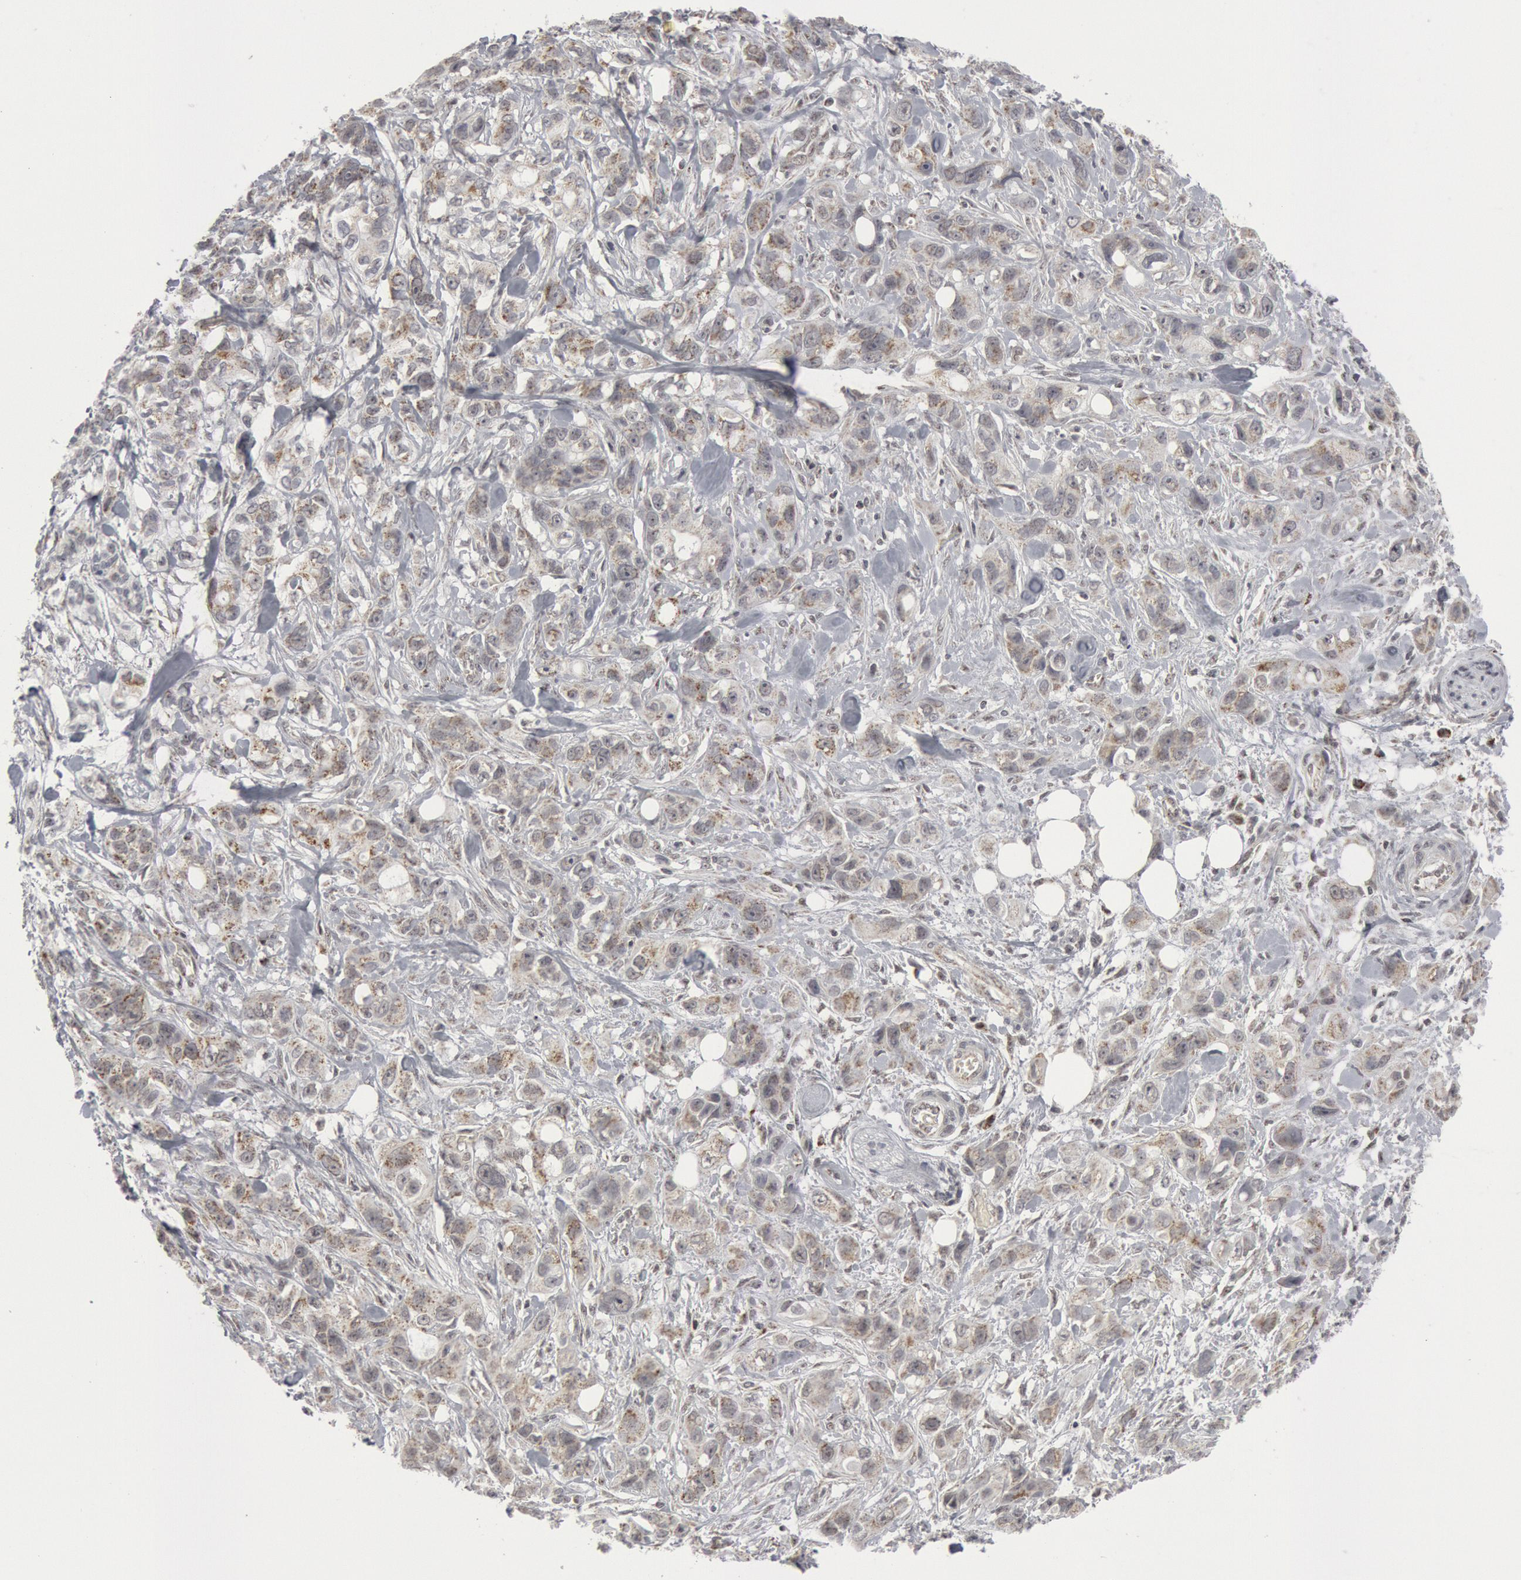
{"staining": {"intensity": "weak", "quantity": "<25%", "location": "cytoplasmic/membranous"}, "tissue": "stomach cancer", "cell_type": "Tumor cells", "image_type": "cancer", "snomed": [{"axis": "morphology", "description": "Adenocarcinoma, NOS"}, {"axis": "topography", "description": "Stomach, upper"}], "caption": "Photomicrograph shows no protein staining in tumor cells of stomach cancer (adenocarcinoma) tissue. (Immunohistochemistry, brightfield microscopy, high magnification).", "gene": "CASP9", "patient": {"sex": "male", "age": 47}}